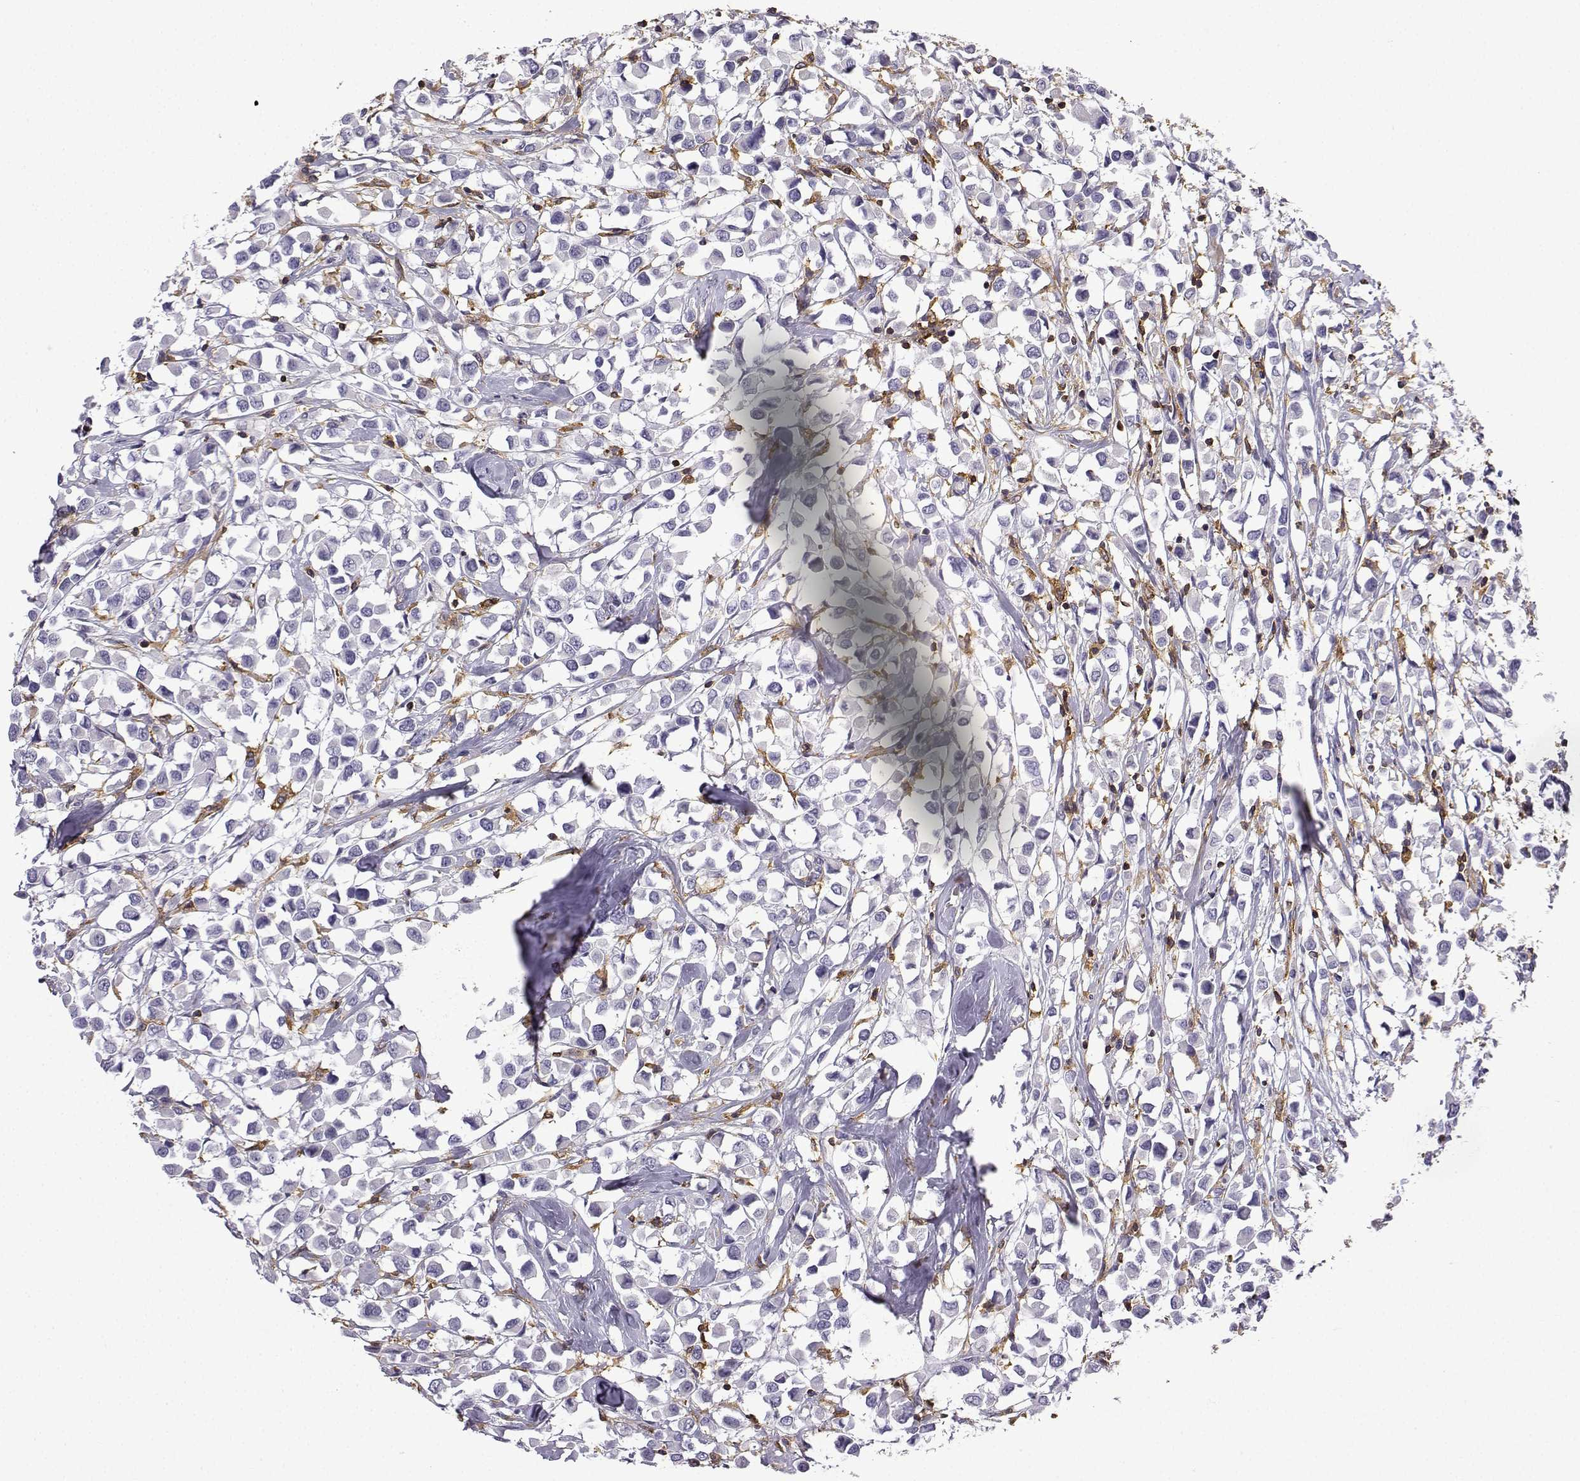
{"staining": {"intensity": "negative", "quantity": "none", "location": "none"}, "tissue": "breast cancer", "cell_type": "Tumor cells", "image_type": "cancer", "snomed": [{"axis": "morphology", "description": "Duct carcinoma"}, {"axis": "topography", "description": "Breast"}], "caption": "Immunohistochemistry (IHC) micrograph of neoplastic tissue: breast cancer (intraductal carcinoma) stained with DAB displays no significant protein expression in tumor cells.", "gene": "DOCK10", "patient": {"sex": "female", "age": 61}}